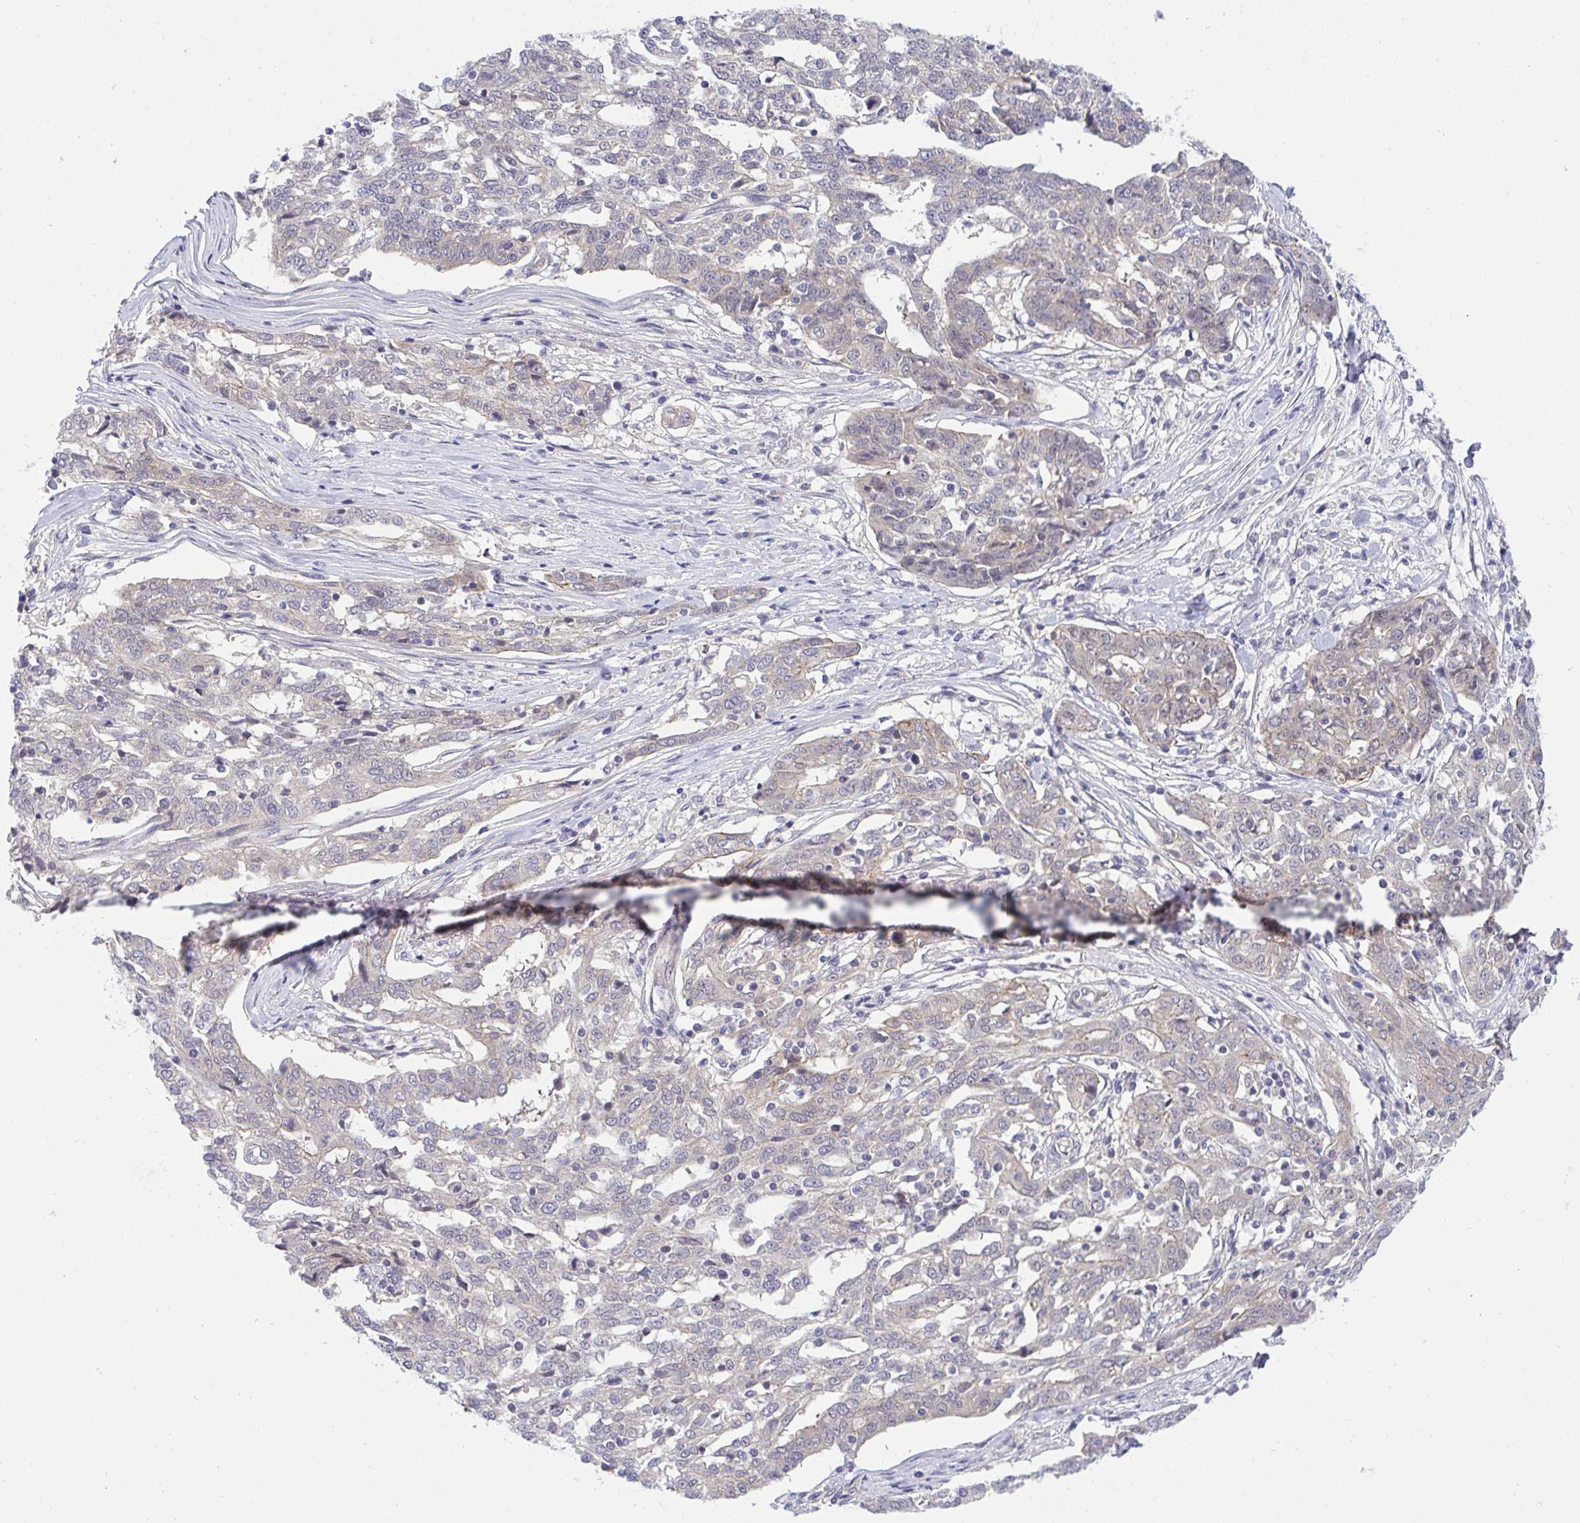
{"staining": {"intensity": "negative", "quantity": "none", "location": "none"}, "tissue": "ovarian cancer", "cell_type": "Tumor cells", "image_type": "cancer", "snomed": [{"axis": "morphology", "description": "Cystadenocarcinoma, serous, NOS"}, {"axis": "topography", "description": "Ovary"}], "caption": "Tumor cells are negative for brown protein staining in ovarian cancer (serous cystadenocarcinoma).", "gene": "HOXD12", "patient": {"sex": "female", "age": 67}}